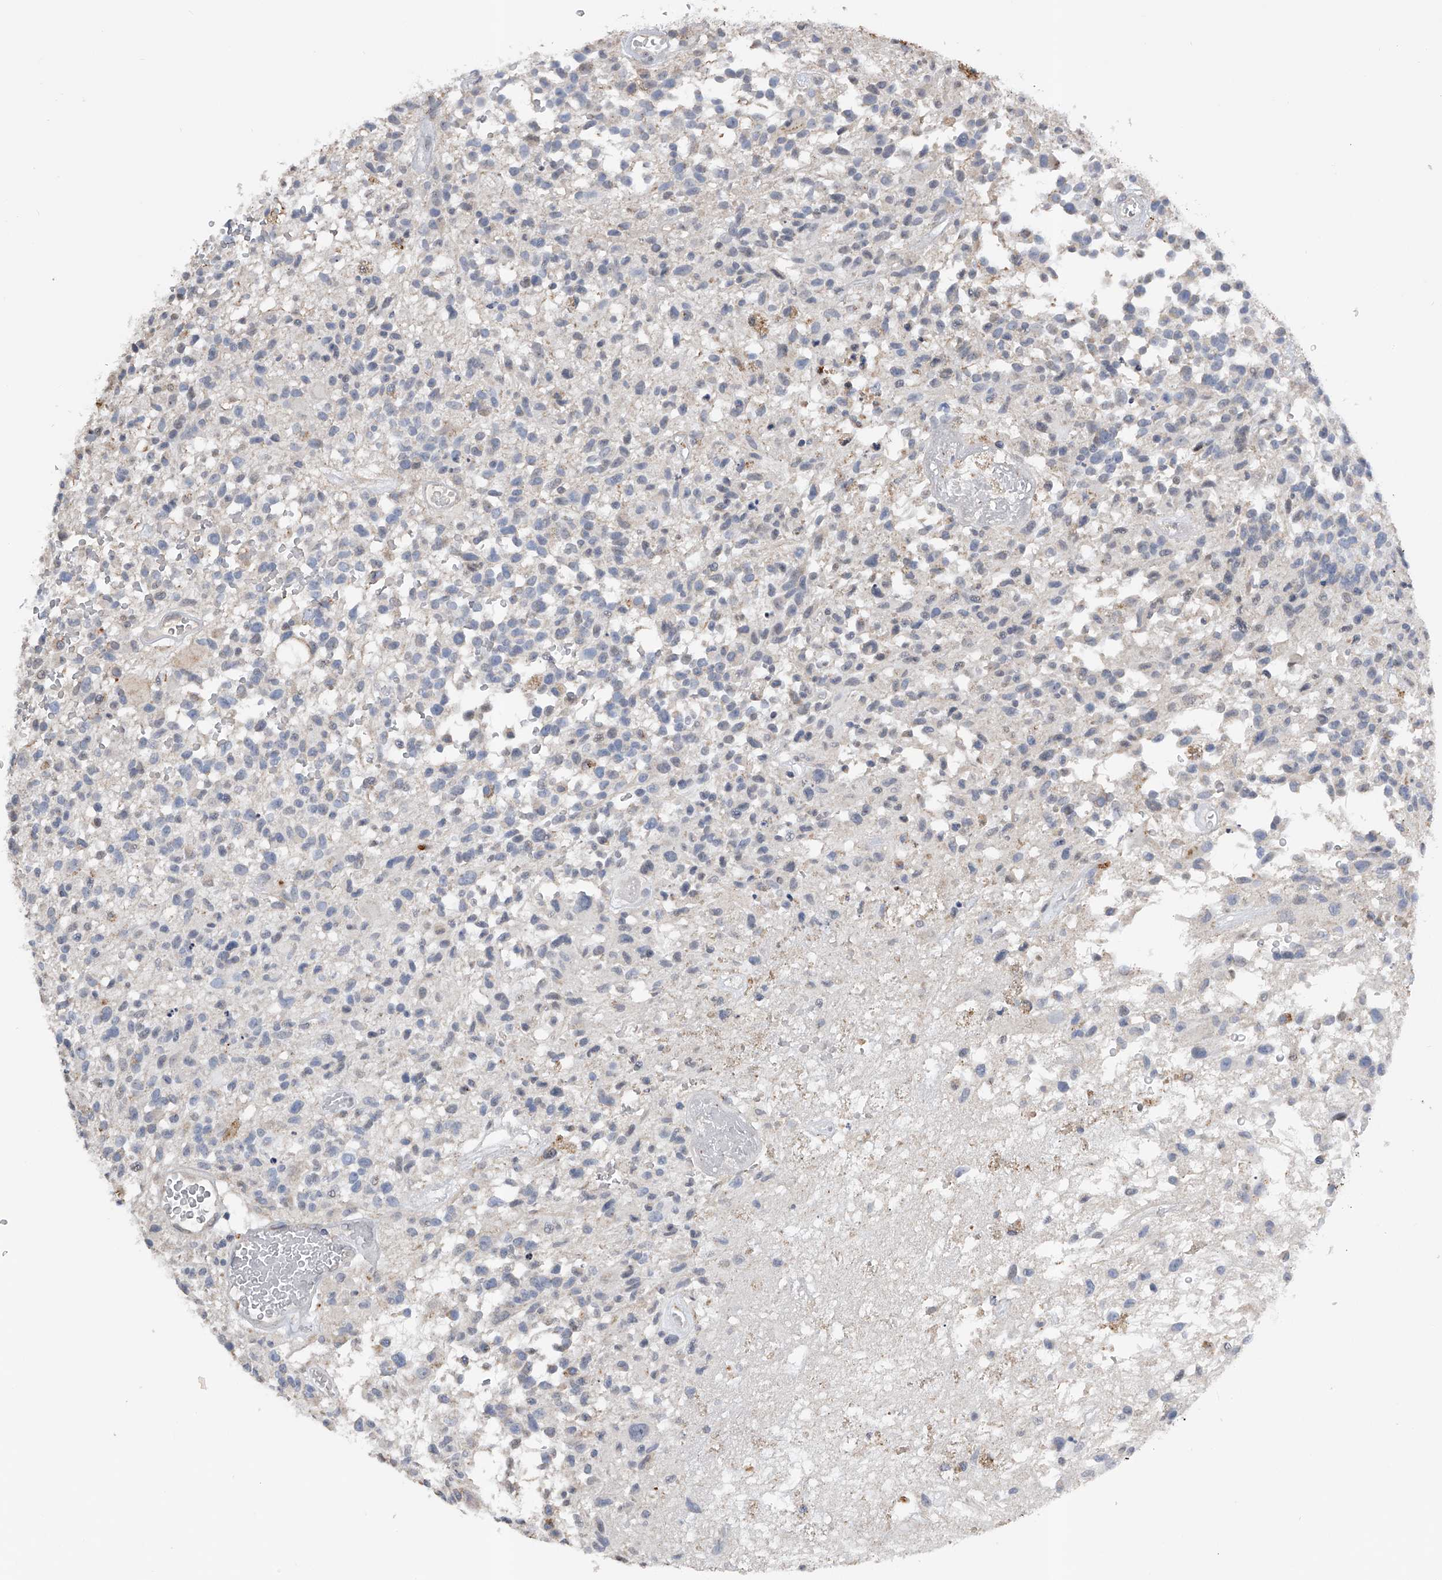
{"staining": {"intensity": "negative", "quantity": "none", "location": "none"}, "tissue": "glioma", "cell_type": "Tumor cells", "image_type": "cancer", "snomed": [{"axis": "morphology", "description": "Glioma, malignant, High grade"}, {"axis": "morphology", "description": "Glioblastoma, NOS"}, {"axis": "topography", "description": "Brain"}], "caption": "Tumor cells are negative for brown protein staining in glioma.", "gene": "RWDD2A", "patient": {"sex": "male", "age": 60}}